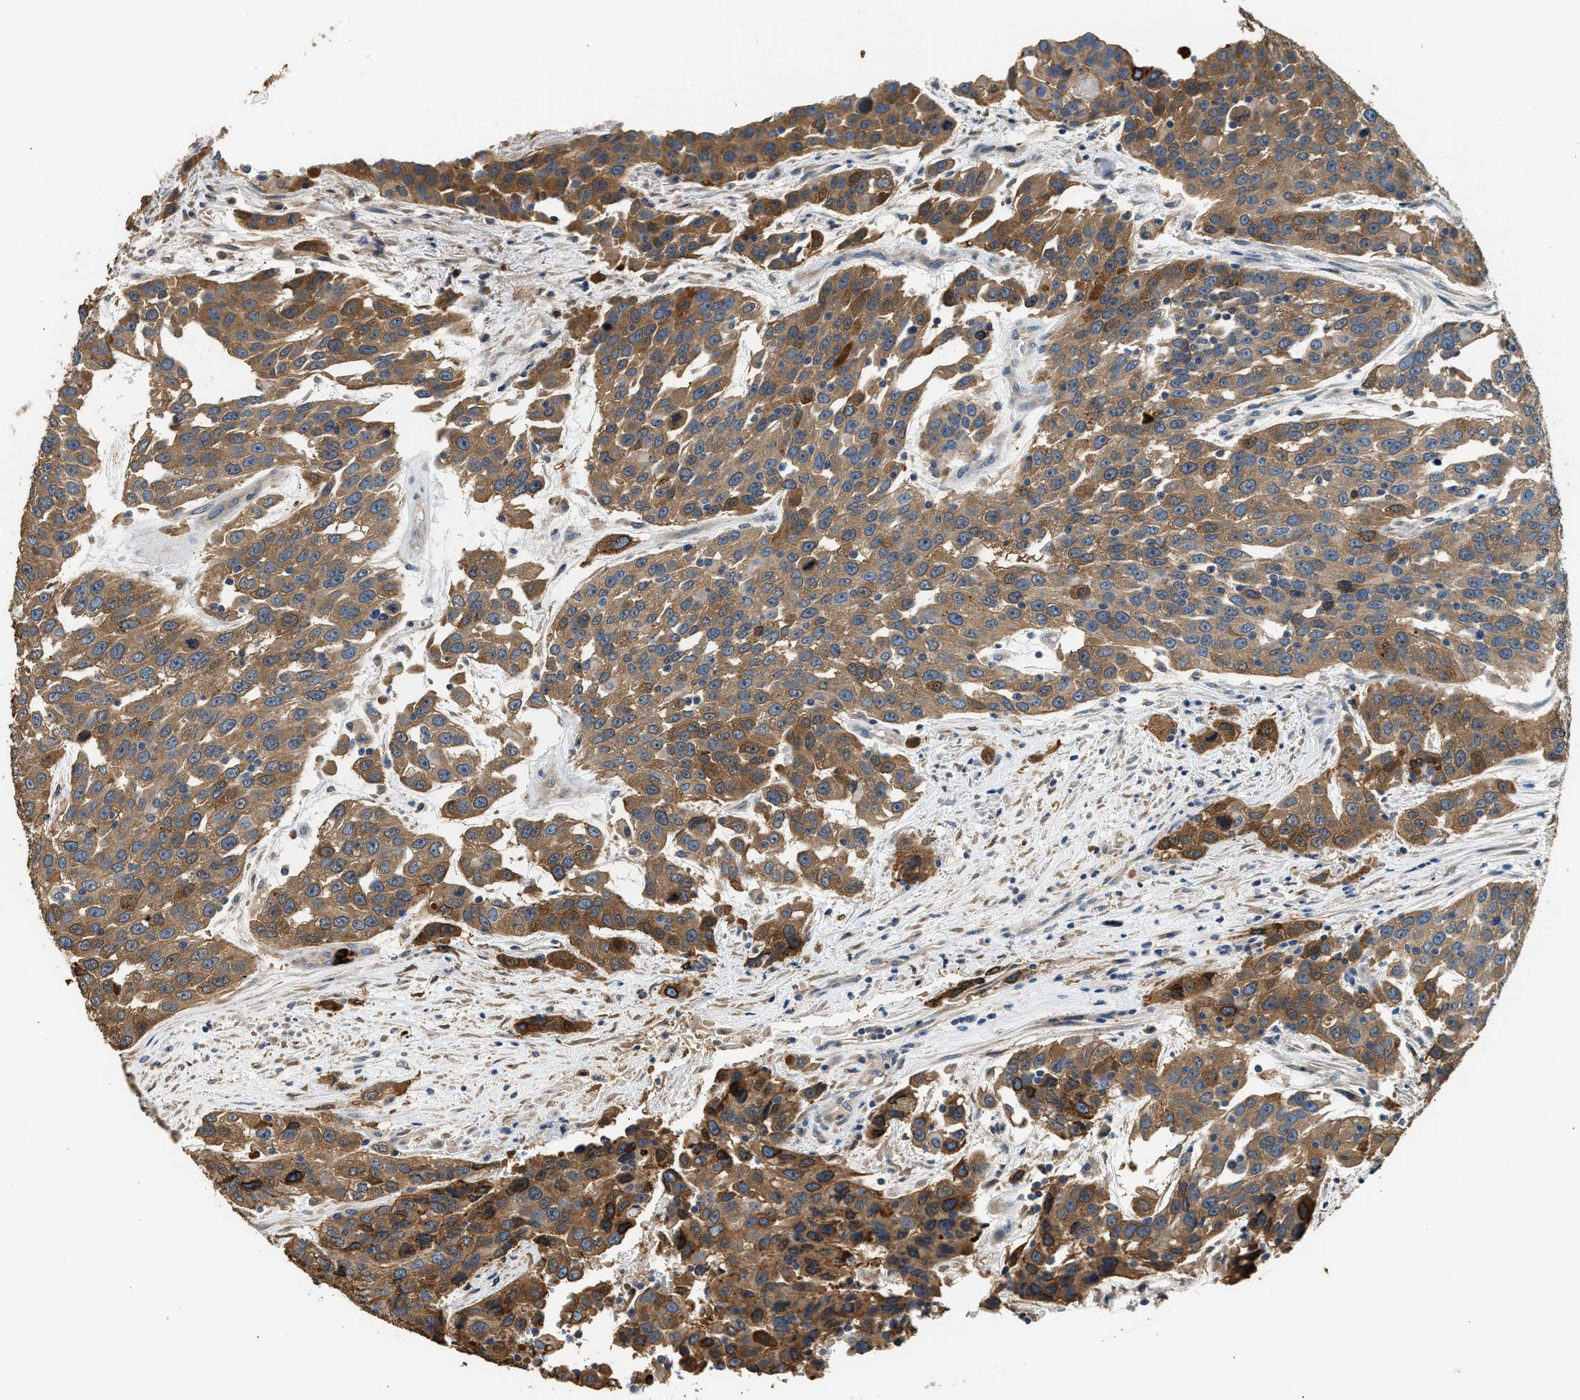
{"staining": {"intensity": "moderate", "quantity": ">75%", "location": "cytoplasmic/membranous"}, "tissue": "urothelial cancer", "cell_type": "Tumor cells", "image_type": "cancer", "snomed": [{"axis": "morphology", "description": "Urothelial carcinoma, High grade"}, {"axis": "topography", "description": "Urinary bladder"}], "caption": "Urothelial cancer stained with DAB IHC exhibits medium levels of moderate cytoplasmic/membranous positivity in approximately >75% of tumor cells.", "gene": "ANXA3", "patient": {"sex": "female", "age": 80}}